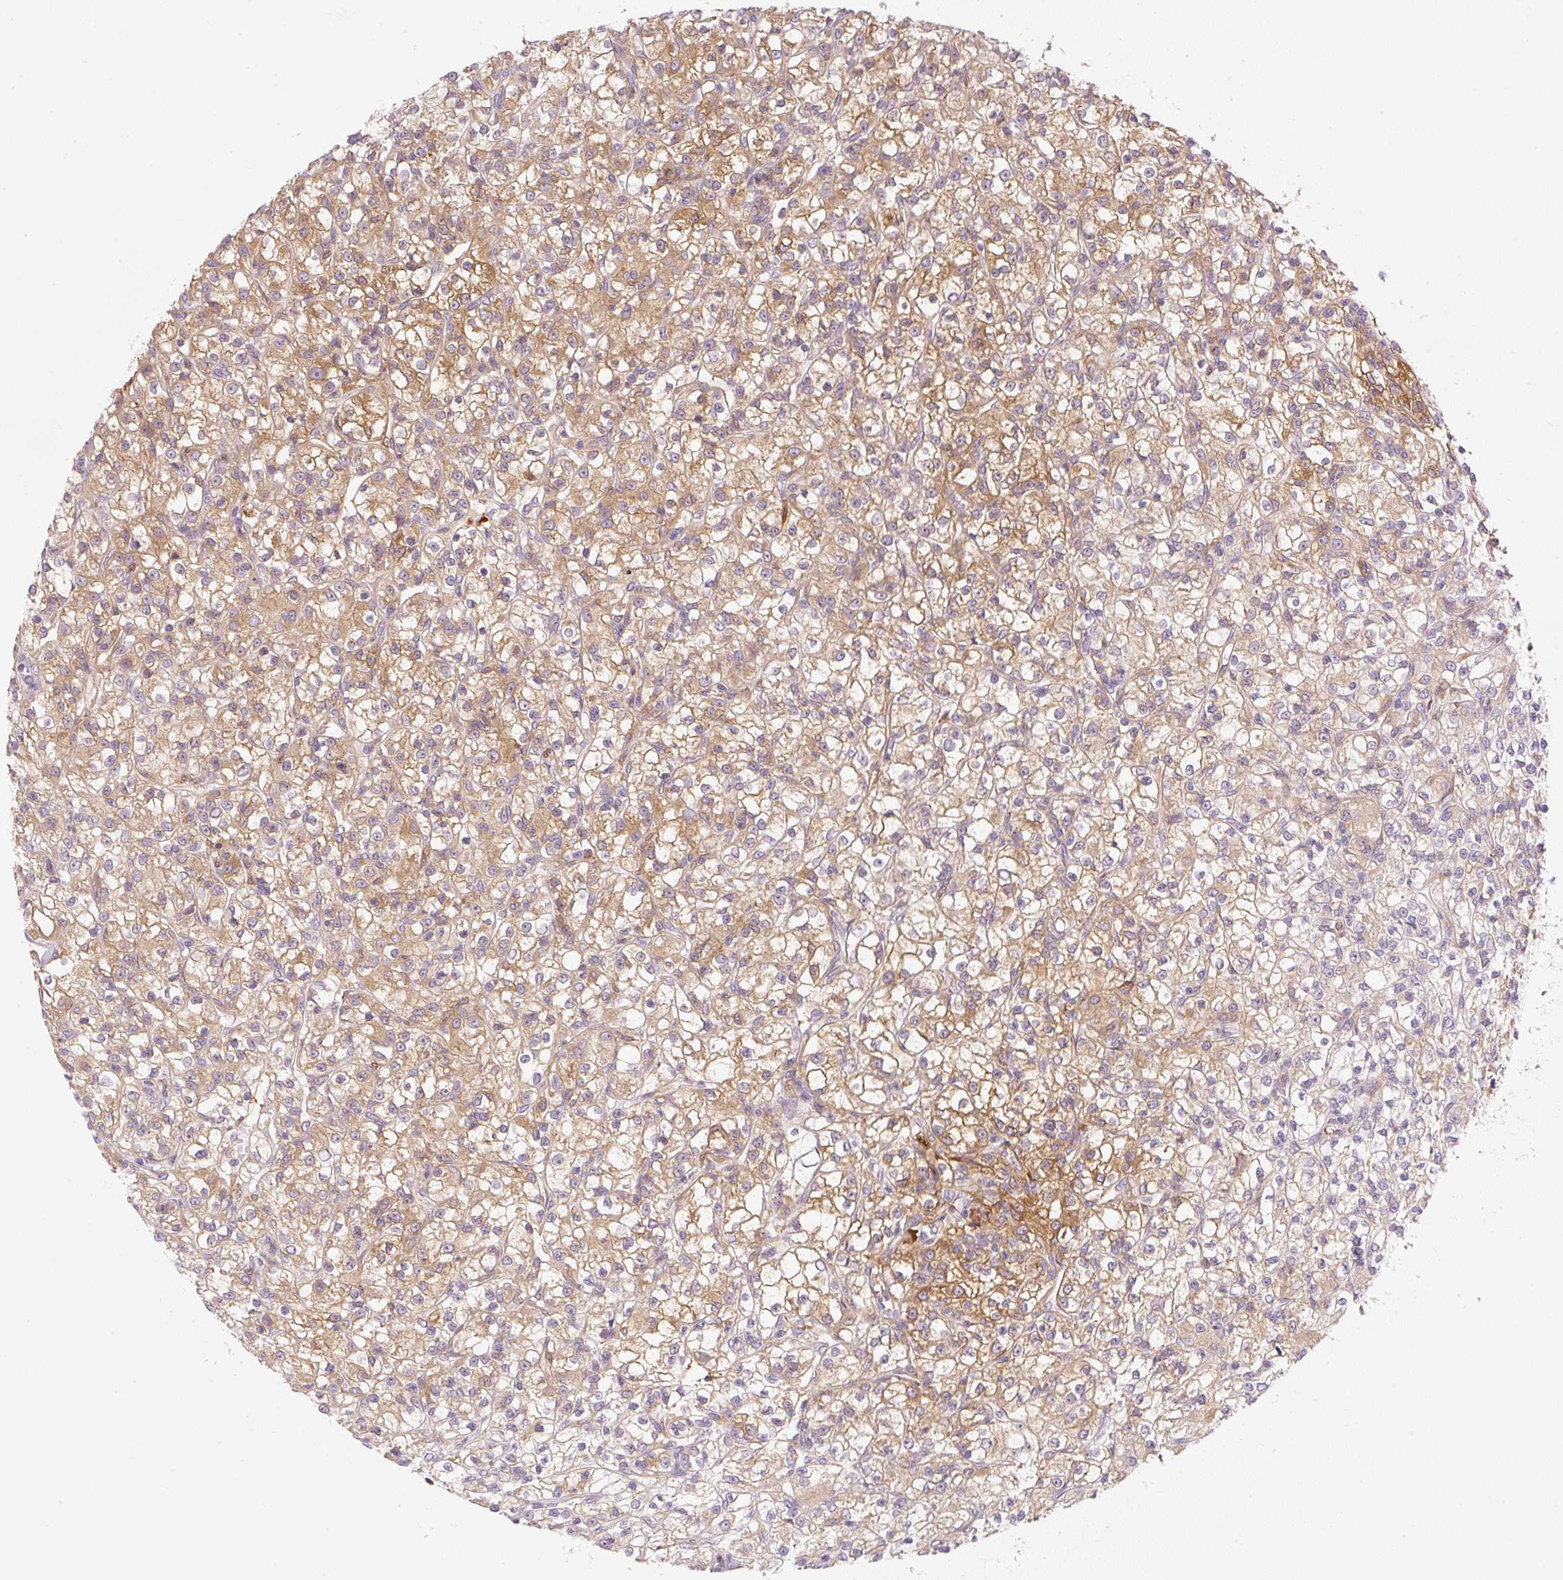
{"staining": {"intensity": "moderate", "quantity": ">75%", "location": "cytoplasmic/membranous"}, "tissue": "renal cancer", "cell_type": "Tumor cells", "image_type": "cancer", "snomed": [{"axis": "morphology", "description": "Adenocarcinoma, NOS"}, {"axis": "topography", "description": "Kidney"}], "caption": "Immunohistochemistry (IHC) of renal cancer (adenocarcinoma) displays medium levels of moderate cytoplasmic/membranous expression in about >75% of tumor cells. (brown staining indicates protein expression, while blue staining denotes nuclei).", "gene": "OMA1", "patient": {"sex": "female", "age": 59}}